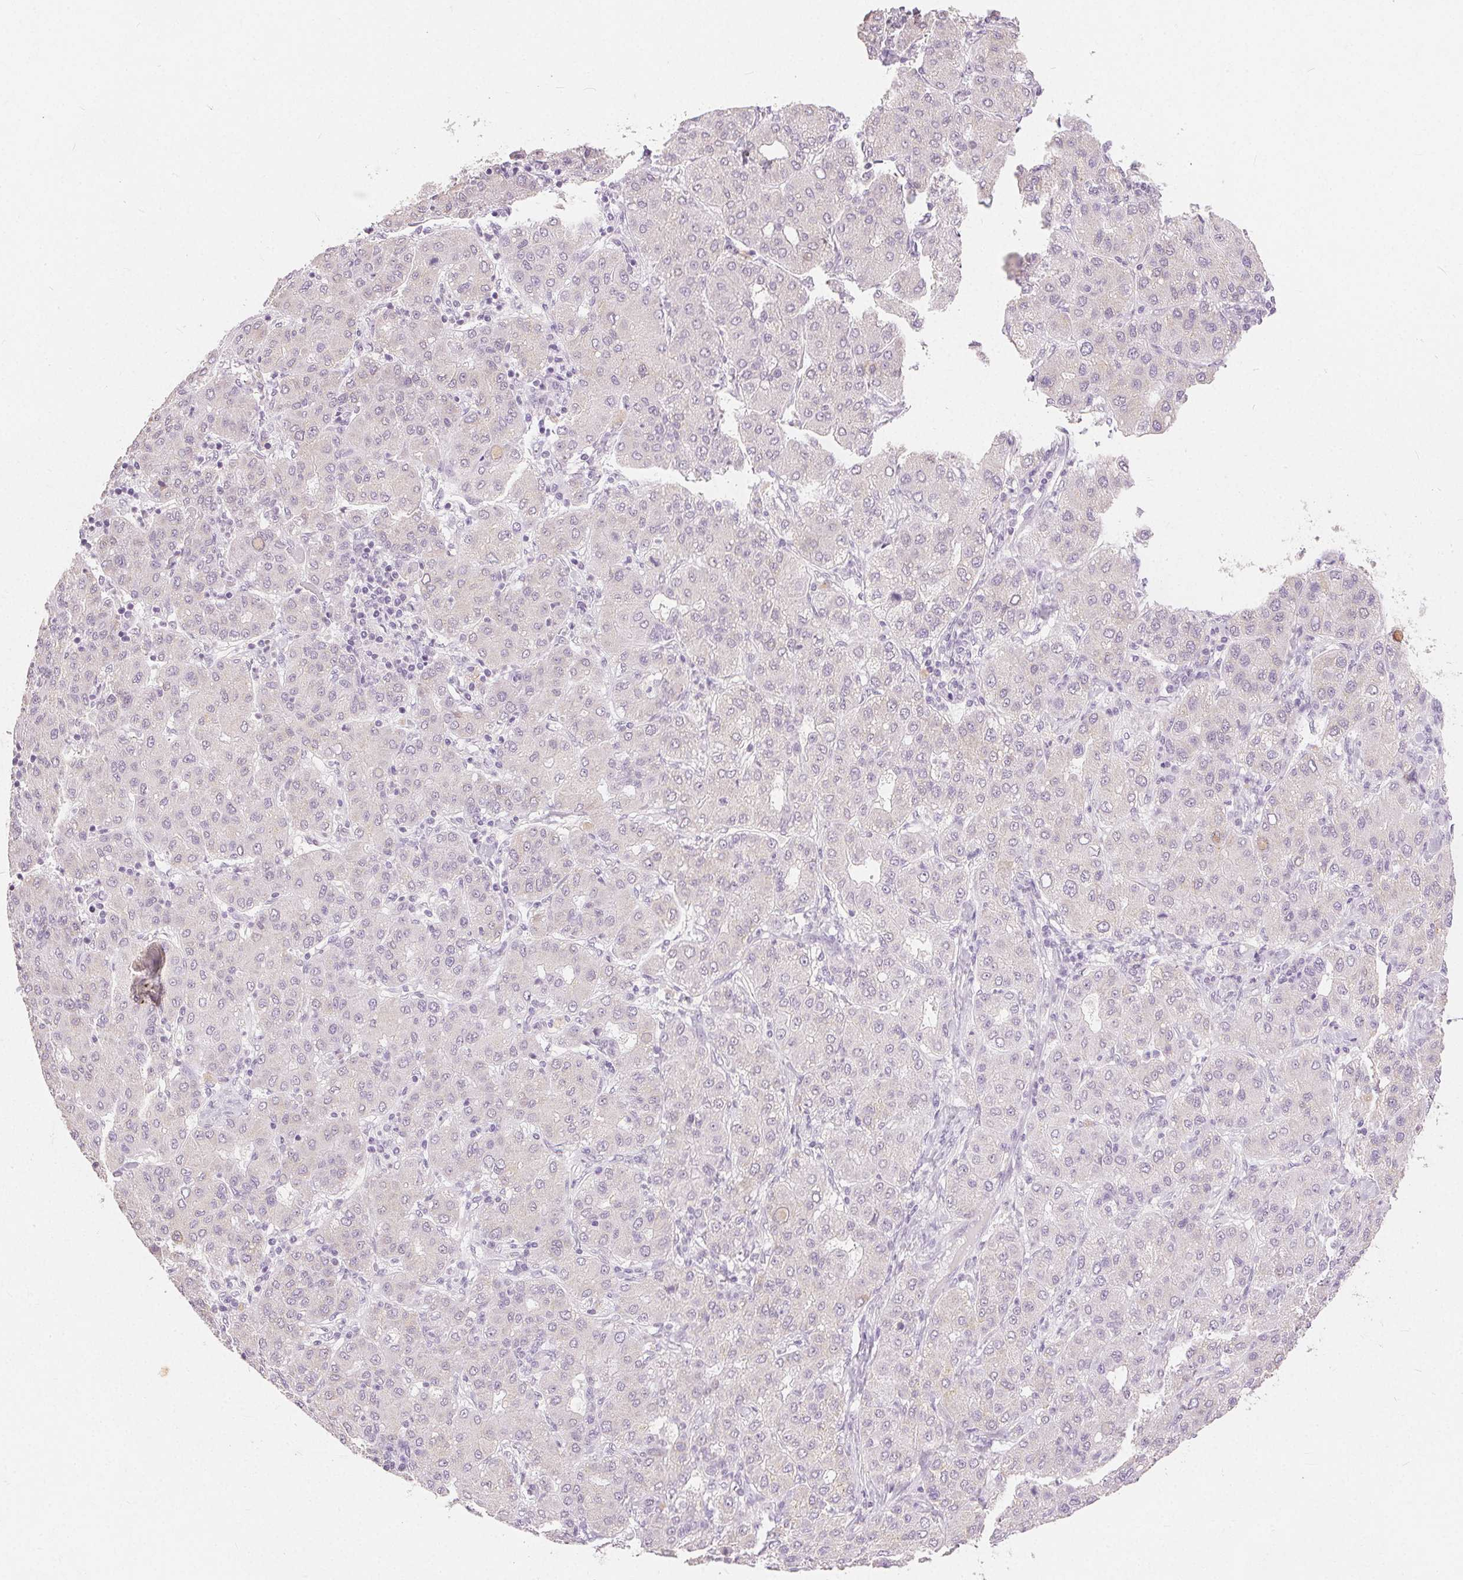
{"staining": {"intensity": "negative", "quantity": "none", "location": "none"}, "tissue": "liver cancer", "cell_type": "Tumor cells", "image_type": "cancer", "snomed": [{"axis": "morphology", "description": "Carcinoma, Hepatocellular, NOS"}, {"axis": "topography", "description": "Liver"}], "caption": "Hepatocellular carcinoma (liver) was stained to show a protein in brown. There is no significant expression in tumor cells. (Stains: DAB (3,3'-diaminobenzidine) immunohistochemistry with hematoxylin counter stain, Microscopy: brightfield microscopy at high magnification).", "gene": "CA12", "patient": {"sex": "male", "age": 65}}